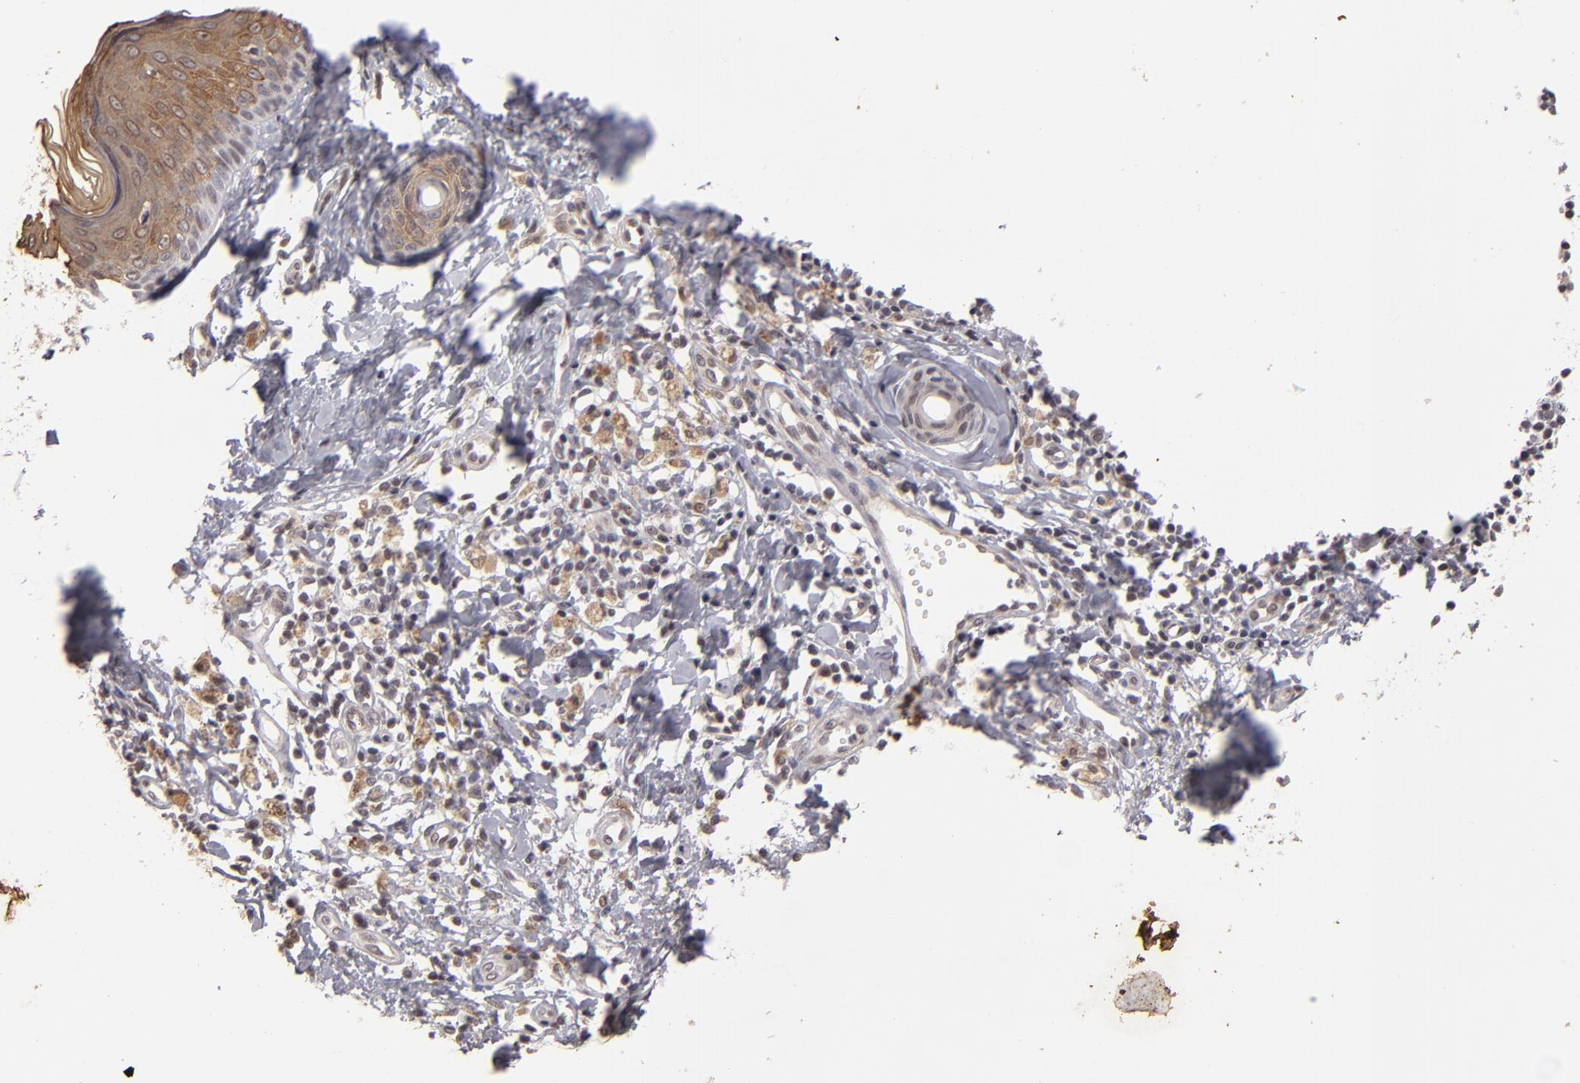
{"staining": {"intensity": "moderate", "quantity": "25%-75%", "location": "cytoplasmic/membranous"}, "tissue": "melanoma", "cell_type": "Tumor cells", "image_type": "cancer", "snomed": [{"axis": "morphology", "description": "Malignant melanoma, NOS"}, {"axis": "topography", "description": "Skin"}], "caption": "Immunohistochemistry of malignant melanoma displays medium levels of moderate cytoplasmic/membranous positivity in approximately 25%-75% of tumor cells.", "gene": "DFFA", "patient": {"sex": "male", "age": 23}}